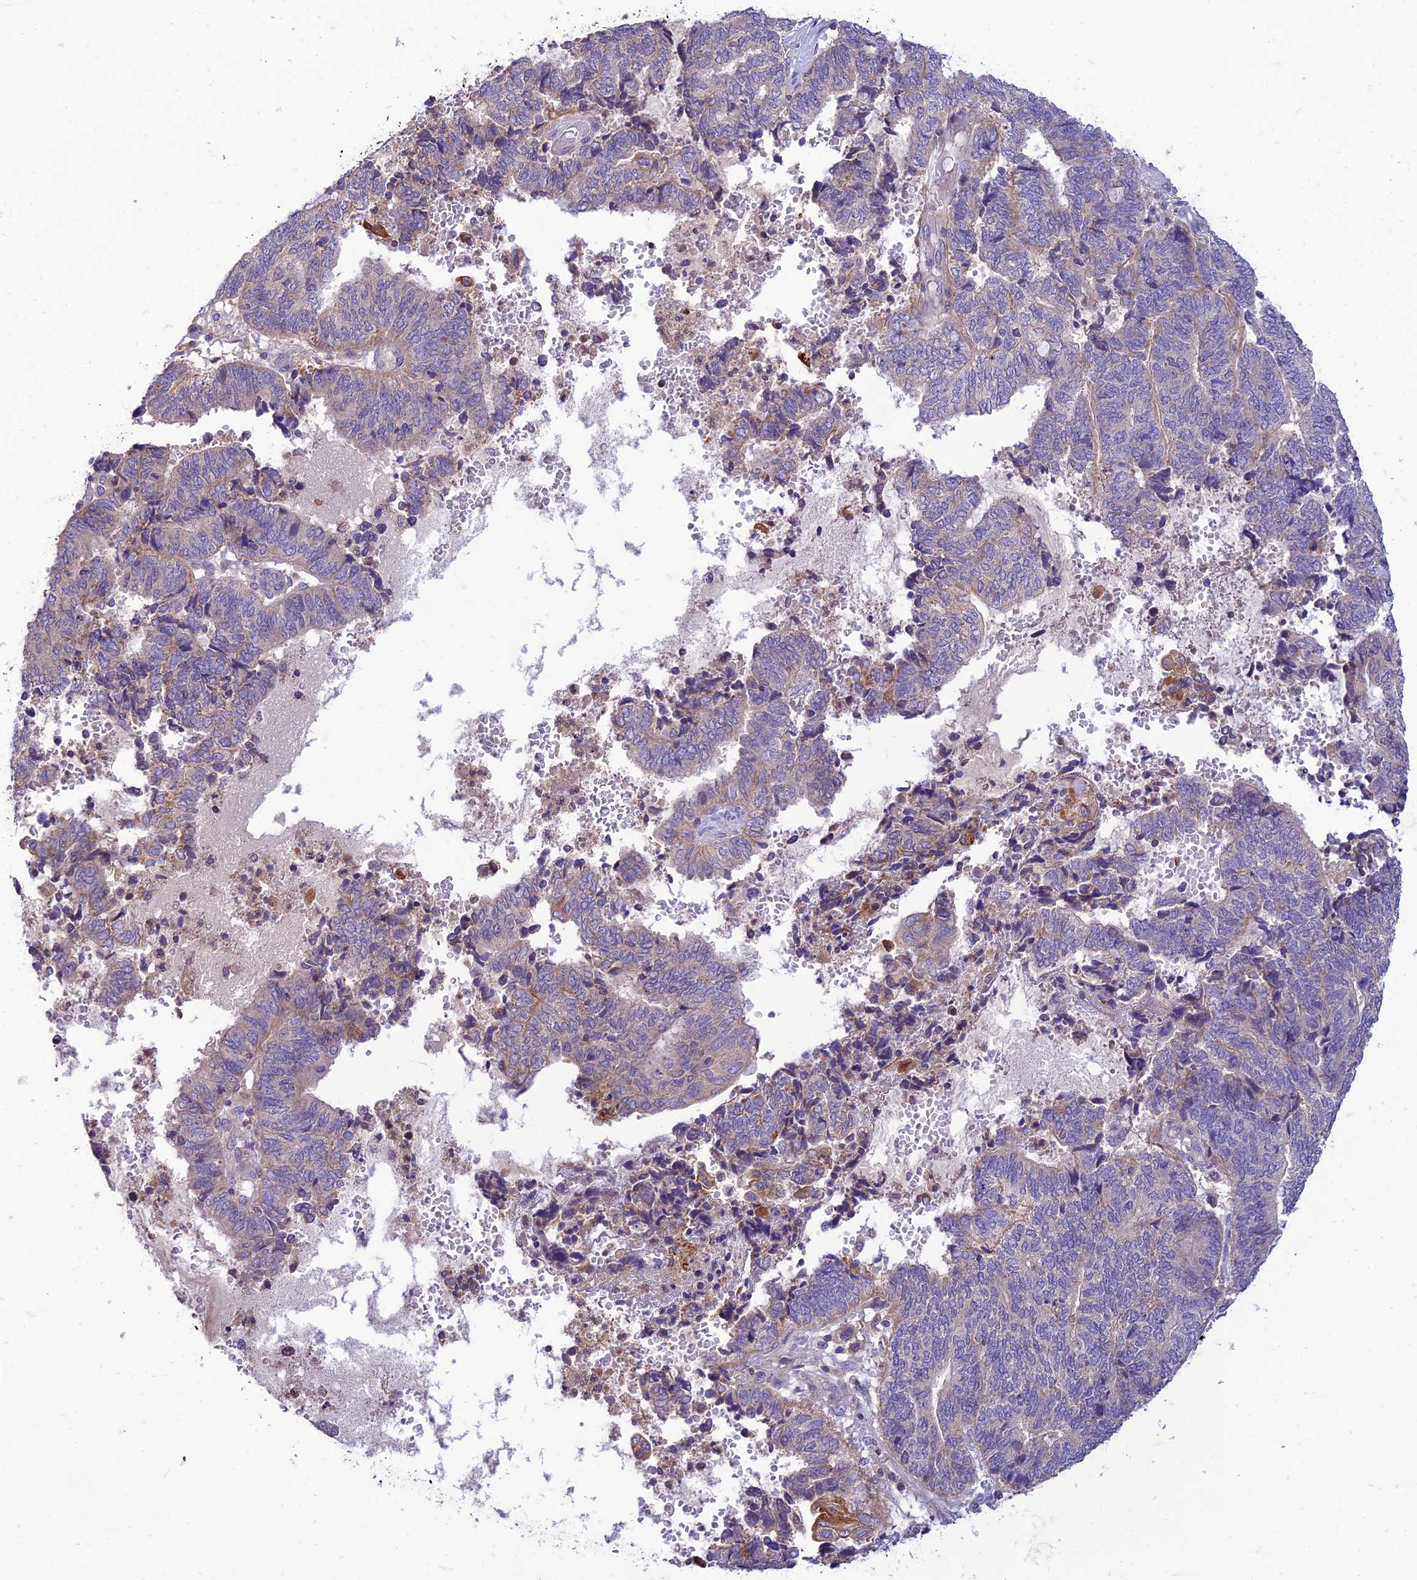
{"staining": {"intensity": "weak", "quantity": "<25%", "location": "cytoplasmic/membranous"}, "tissue": "endometrial cancer", "cell_type": "Tumor cells", "image_type": "cancer", "snomed": [{"axis": "morphology", "description": "Adenocarcinoma, NOS"}, {"axis": "topography", "description": "Uterus"}, {"axis": "topography", "description": "Endometrium"}], "caption": "Endometrial cancer stained for a protein using IHC reveals no staining tumor cells.", "gene": "IRAK3", "patient": {"sex": "female", "age": 70}}